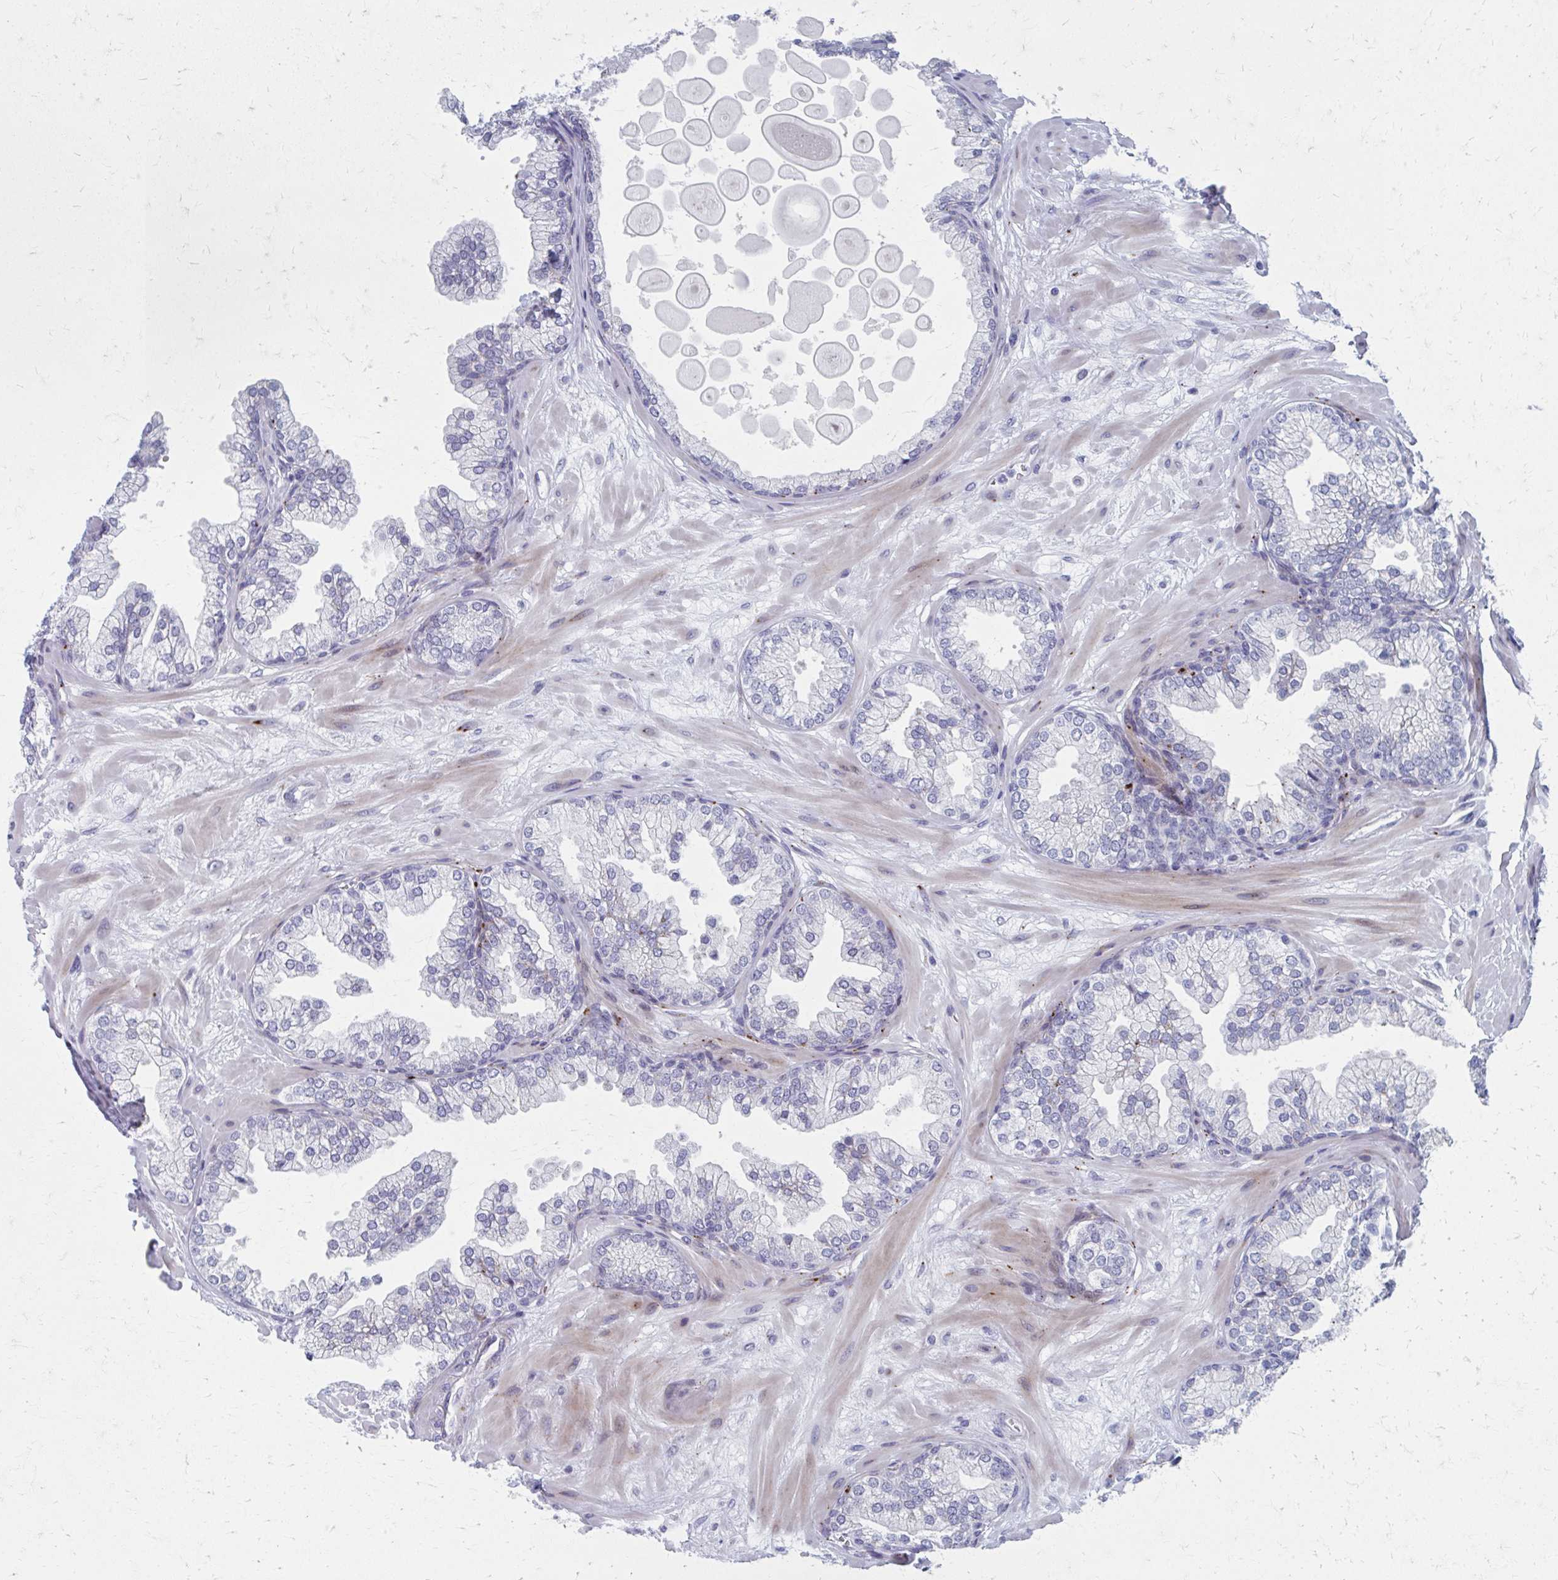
{"staining": {"intensity": "negative", "quantity": "none", "location": "none"}, "tissue": "prostate", "cell_type": "Glandular cells", "image_type": "normal", "snomed": [{"axis": "morphology", "description": "Normal tissue, NOS"}, {"axis": "topography", "description": "Prostate"}, {"axis": "topography", "description": "Peripheral nerve tissue"}], "caption": "This is an IHC image of benign prostate. There is no positivity in glandular cells.", "gene": "OLFM2", "patient": {"sex": "male", "age": 61}}